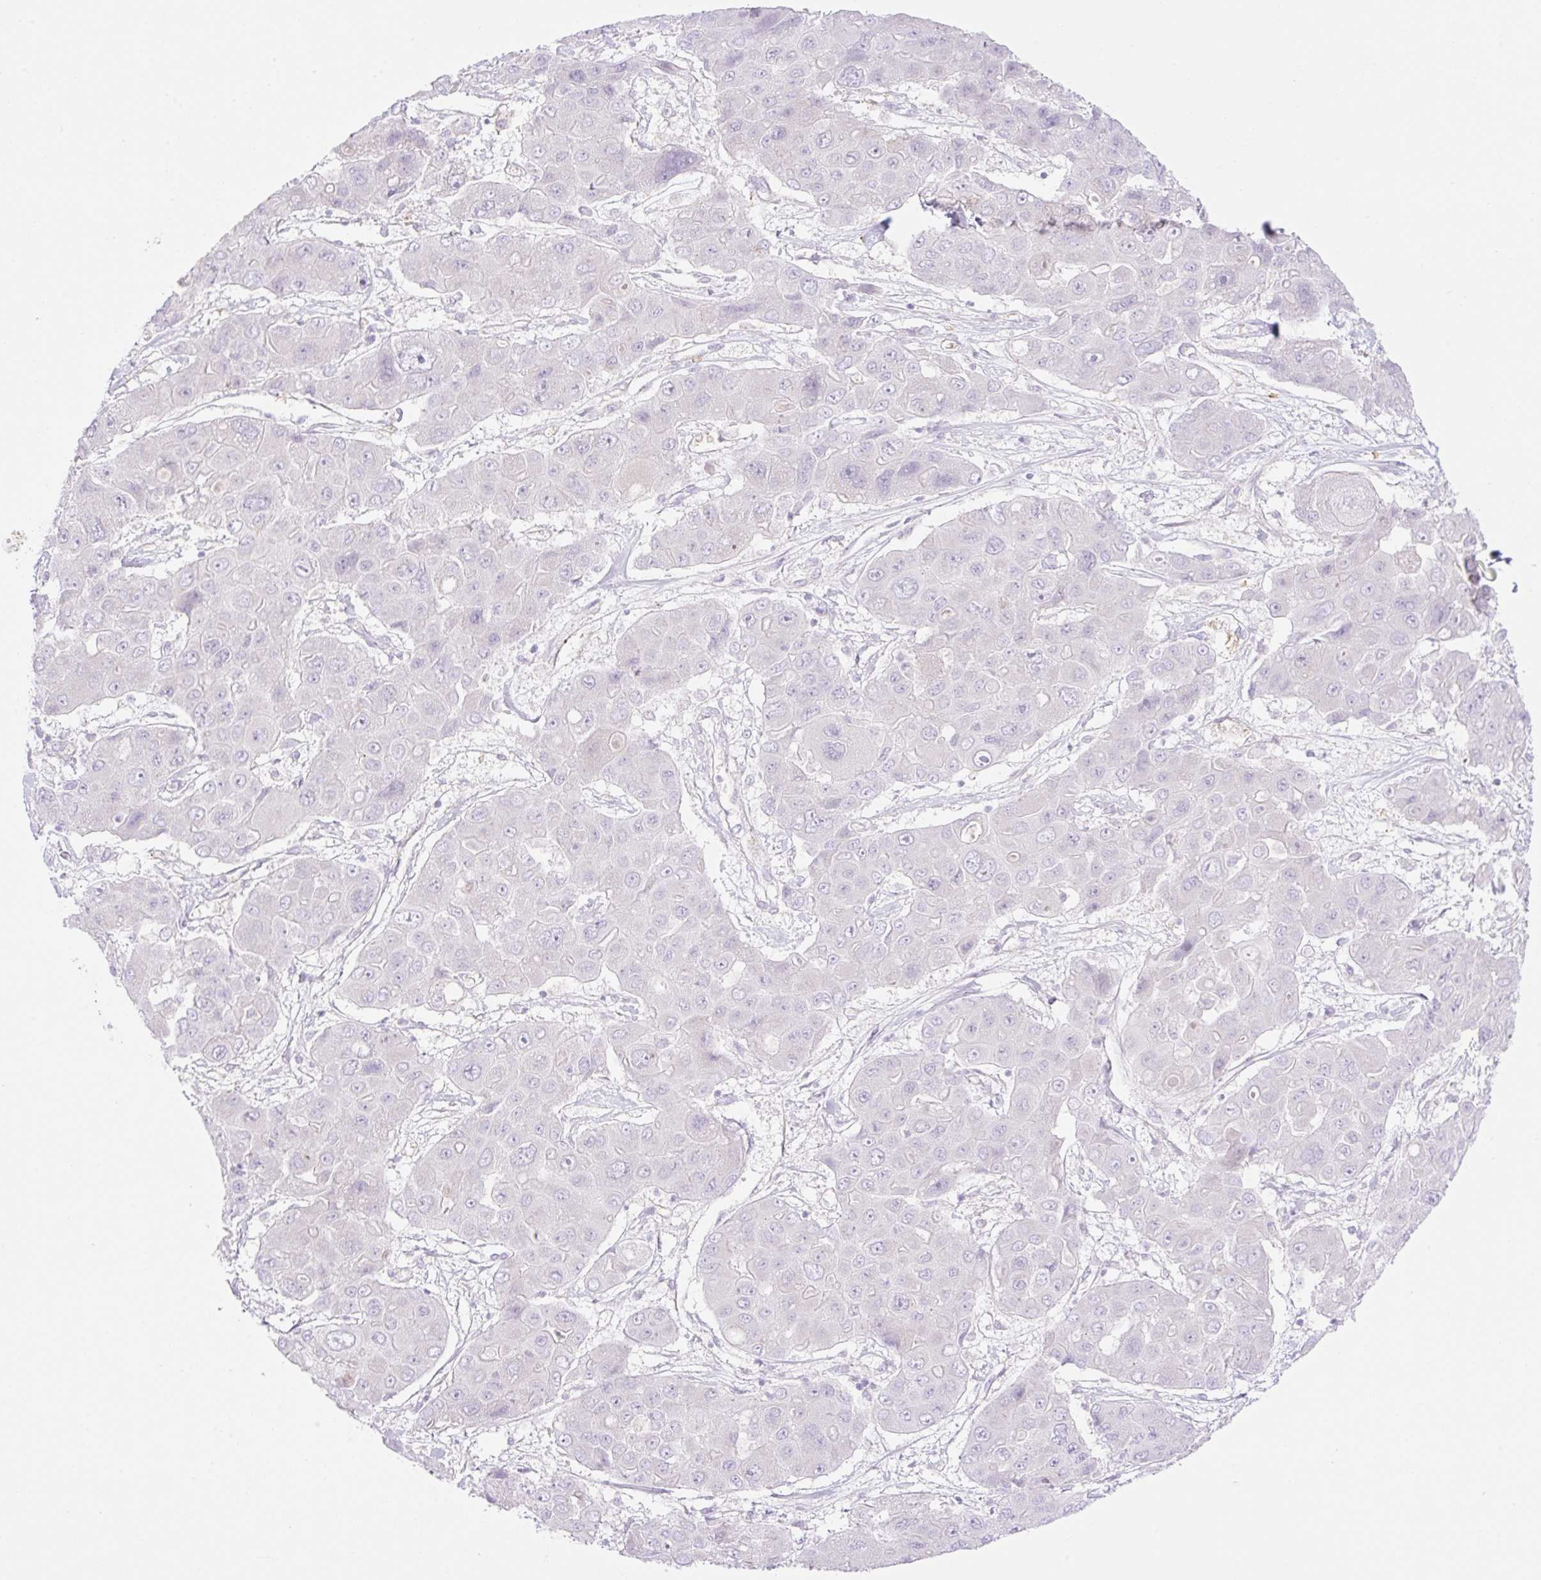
{"staining": {"intensity": "negative", "quantity": "none", "location": "none"}, "tissue": "liver cancer", "cell_type": "Tumor cells", "image_type": "cancer", "snomed": [{"axis": "morphology", "description": "Cholangiocarcinoma"}, {"axis": "topography", "description": "Liver"}], "caption": "Tumor cells are negative for protein expression in human liver cholangiocarcinoma.", "gene": "CDX1", "patient": {"sex": "male", "age": 67}}